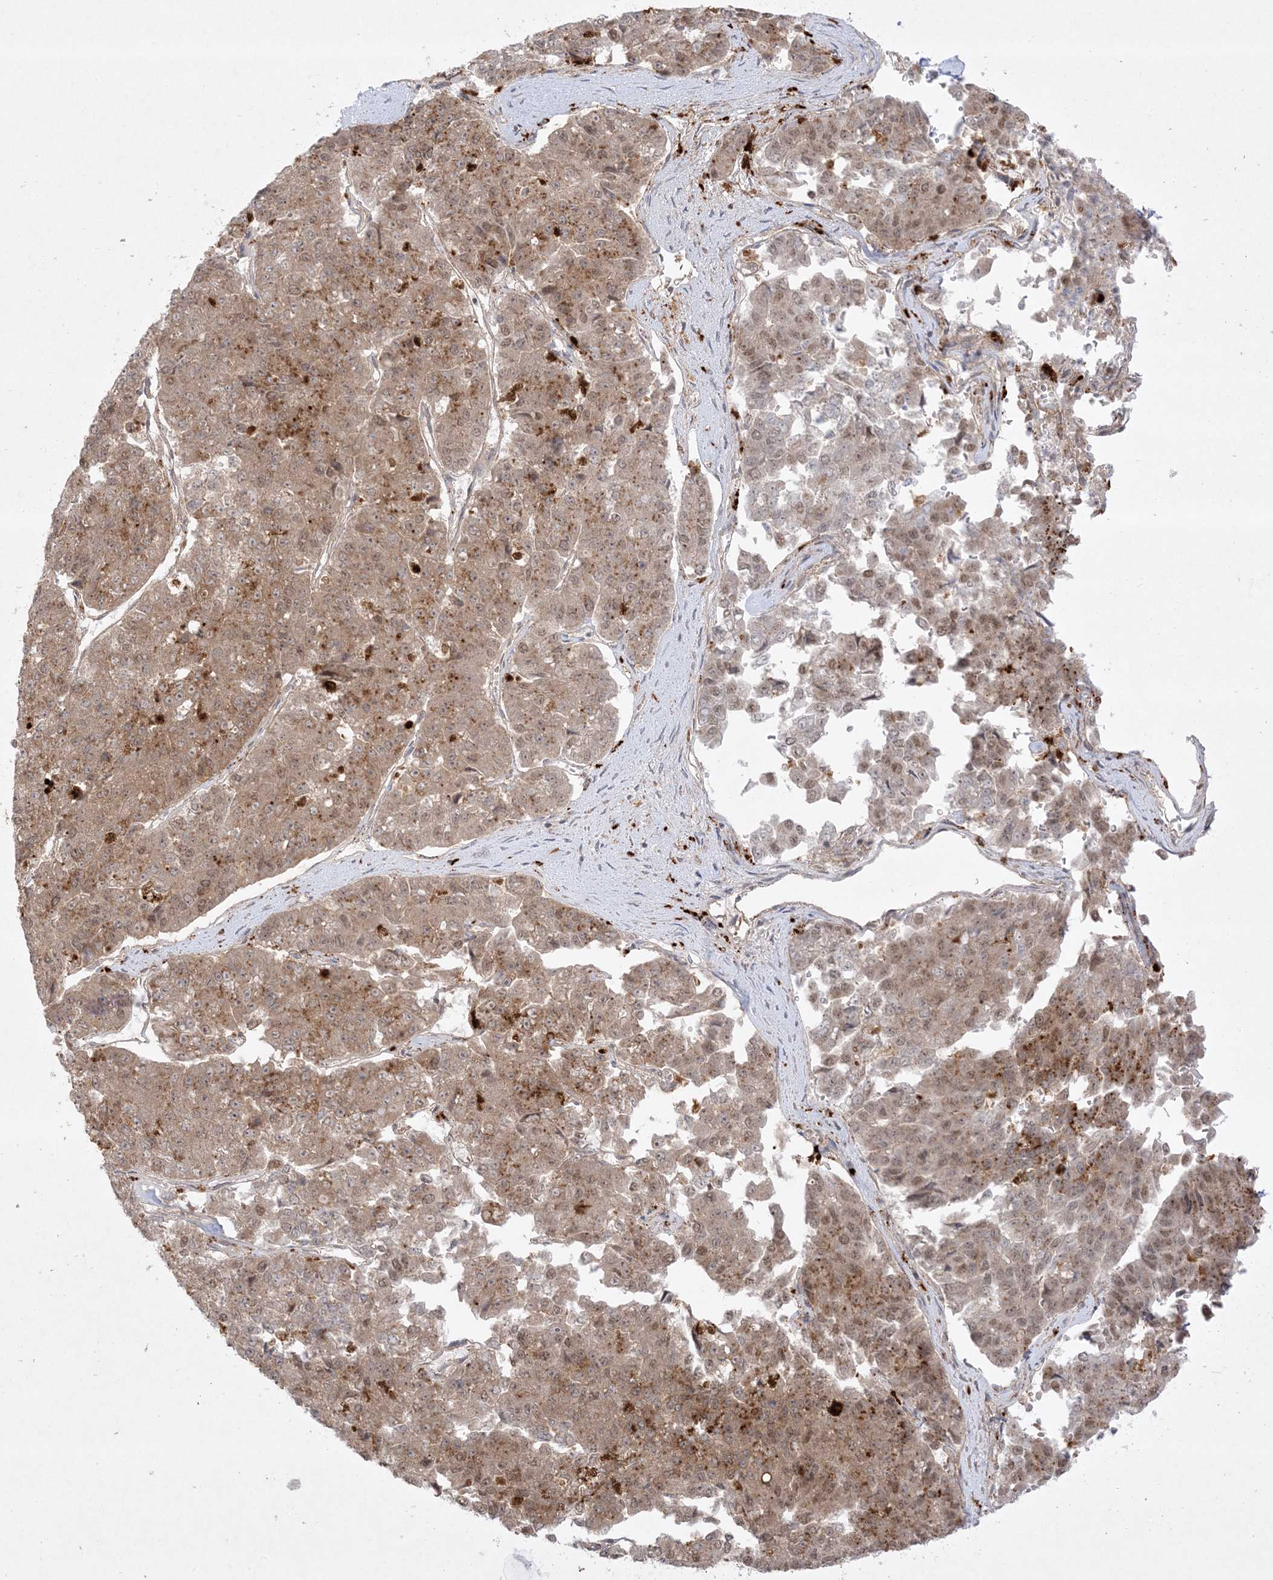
{"staining": {"intensity": "moderate", "quantity": ">75%", "location": "cytoplasmic/membranous,nuclear"}, "tissue": "pancreatic cancer", "cell_type": "Tumor cells", "image_type": "cancer", "snomed": [{"axis": "morphology", "description": "Adenocarcinoma, NOS"}, {"axis": "topography", "description": "Pancreas"}], "caption": "The micrograph reveals a brown stain indicating the presence of a protein in the cytoplasmic/membranous and nuclear of tumor cells in pancreatic cancer (adenocarcinoma).", "gene": "PTK6", "patient": {"sex": "male", "age": 50}}